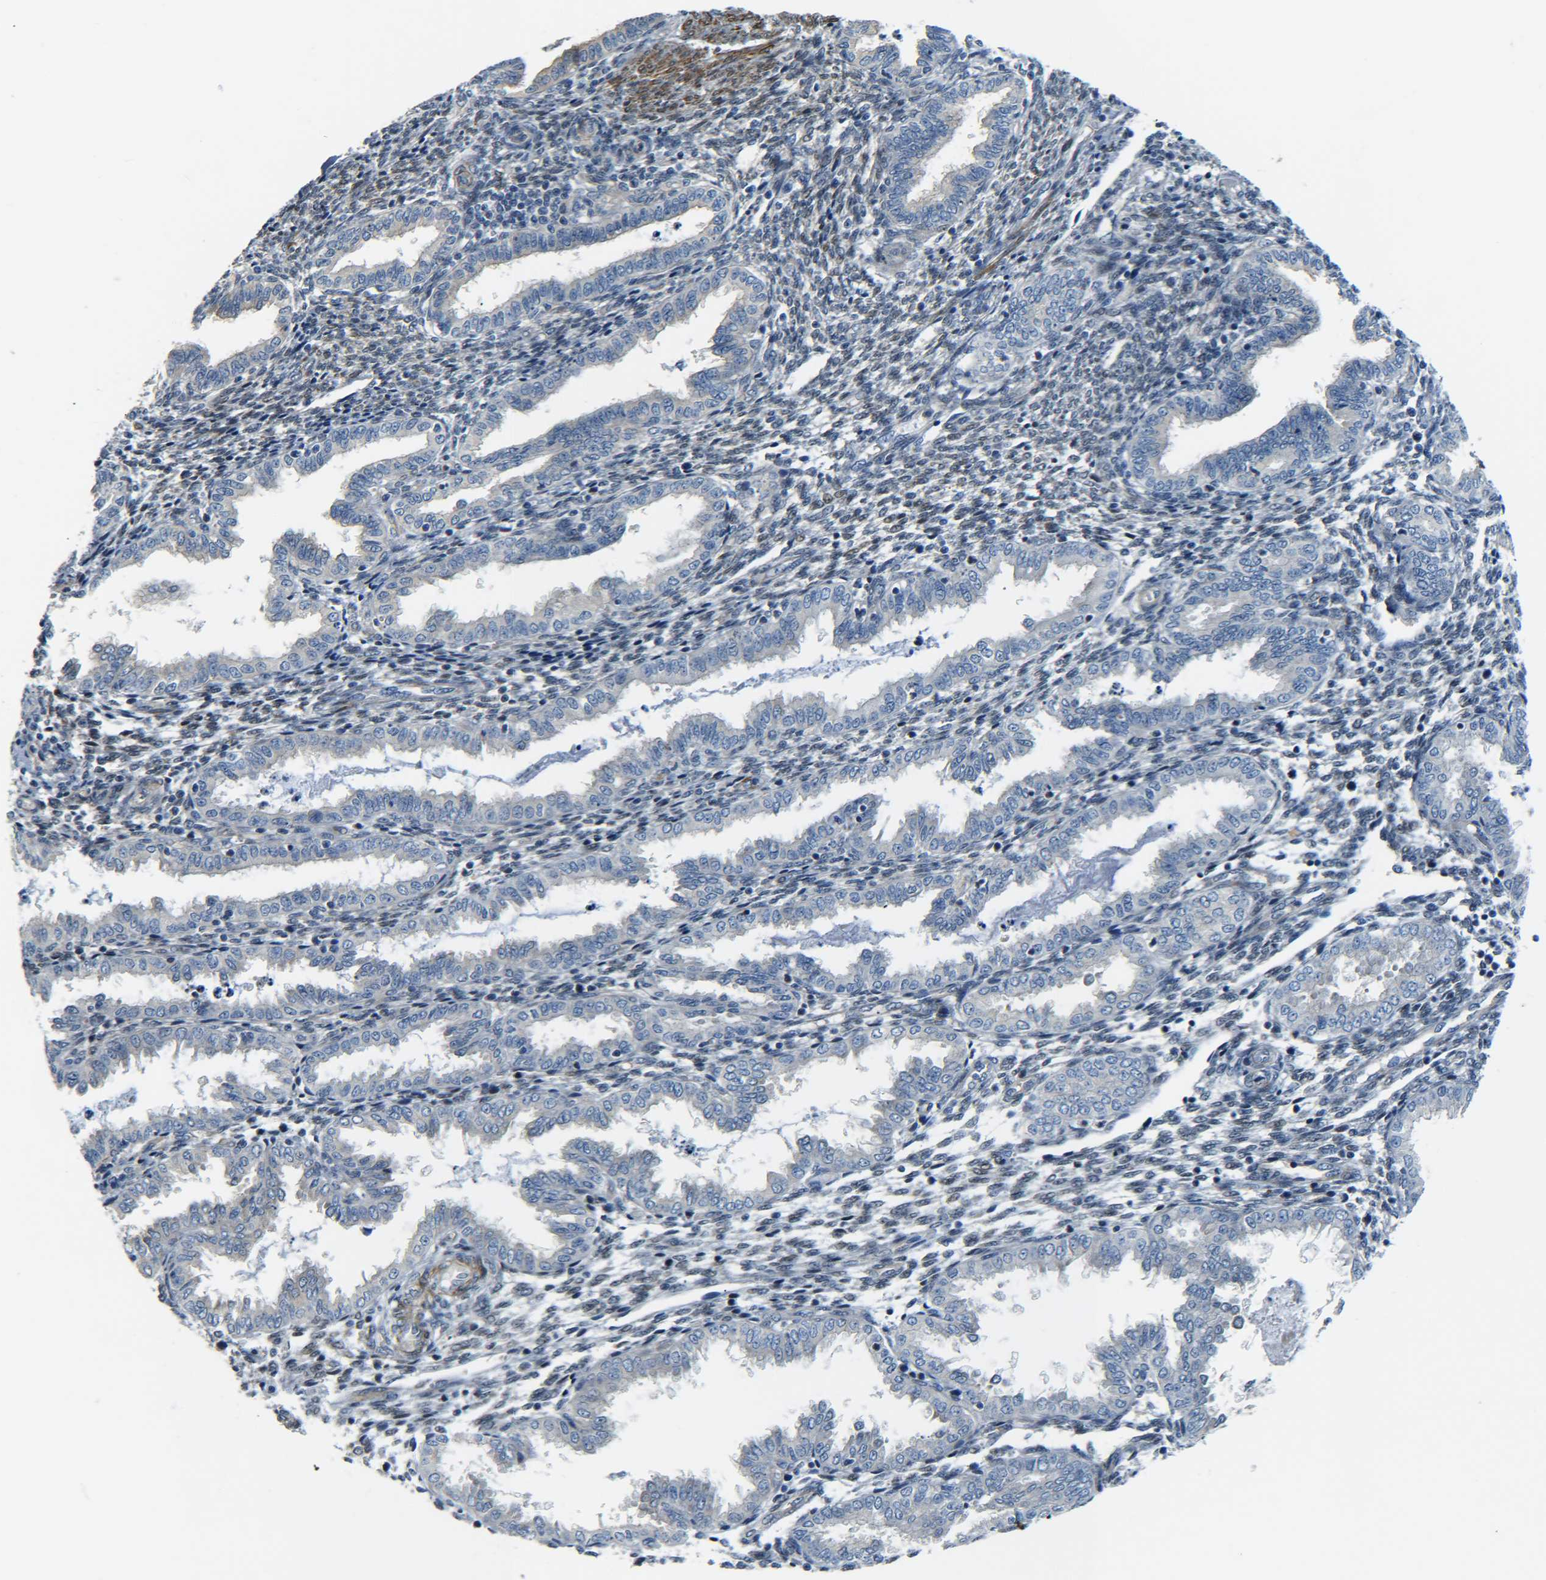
{"staining": {"intensity": "weak", "quantity": "<25%", "location": "cytoplasmic/membranous"}, "tissue": "endometrium", "cell_type": "Cells in endometrial stroma", "image_type": "normal", "snomed": [{"axis": "morphology", "description": "Normal tissue, NOS"}, {"axis": "topography", "description": "Endometrium"}], "caption": "This is a histopathology image of IHC staining of normal endometrium, which shows no expression in cells in endometrial stroma.", "gene": "MEIS1", "patient": {"sex": "female", "age": 33}}